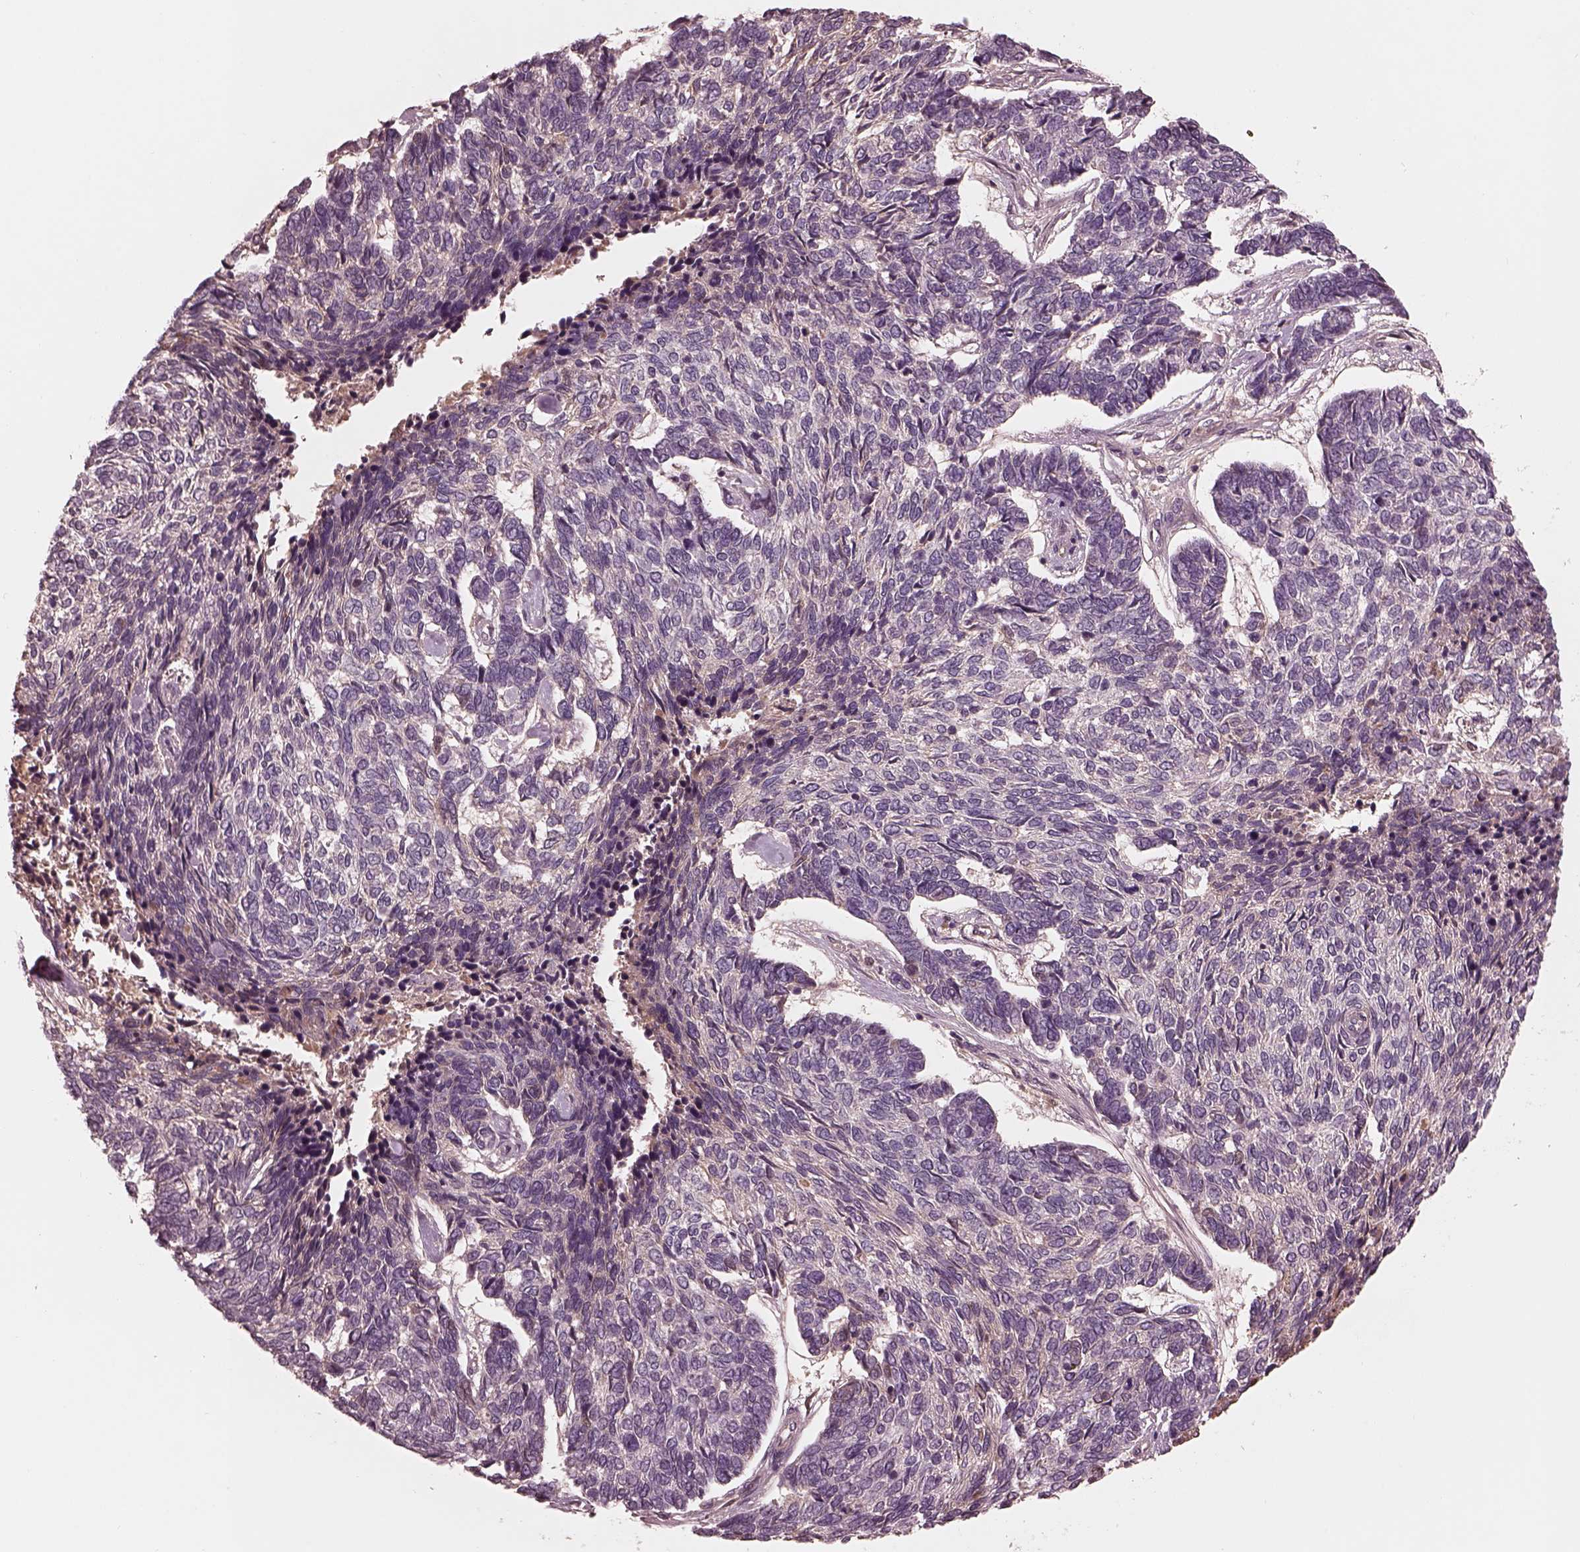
{"staining": {"intensity": "negative", "quantity": "none", "location": "none"}, "tissue": "skin cancer", "cell_type": "Tumor cells", "image_type": "cancer", "snomed": [{"axis": "morphology", "description": "Basal cell carcinoma"}, {"axis": "topography", "description": "Skin"}], "caption": "The photomicrograph exhibits no significant positivity in tumor cells of skin cancer (basal cell carcinoma).", "gene": "TF", "patient": {"sex": "female", "age": 65}}